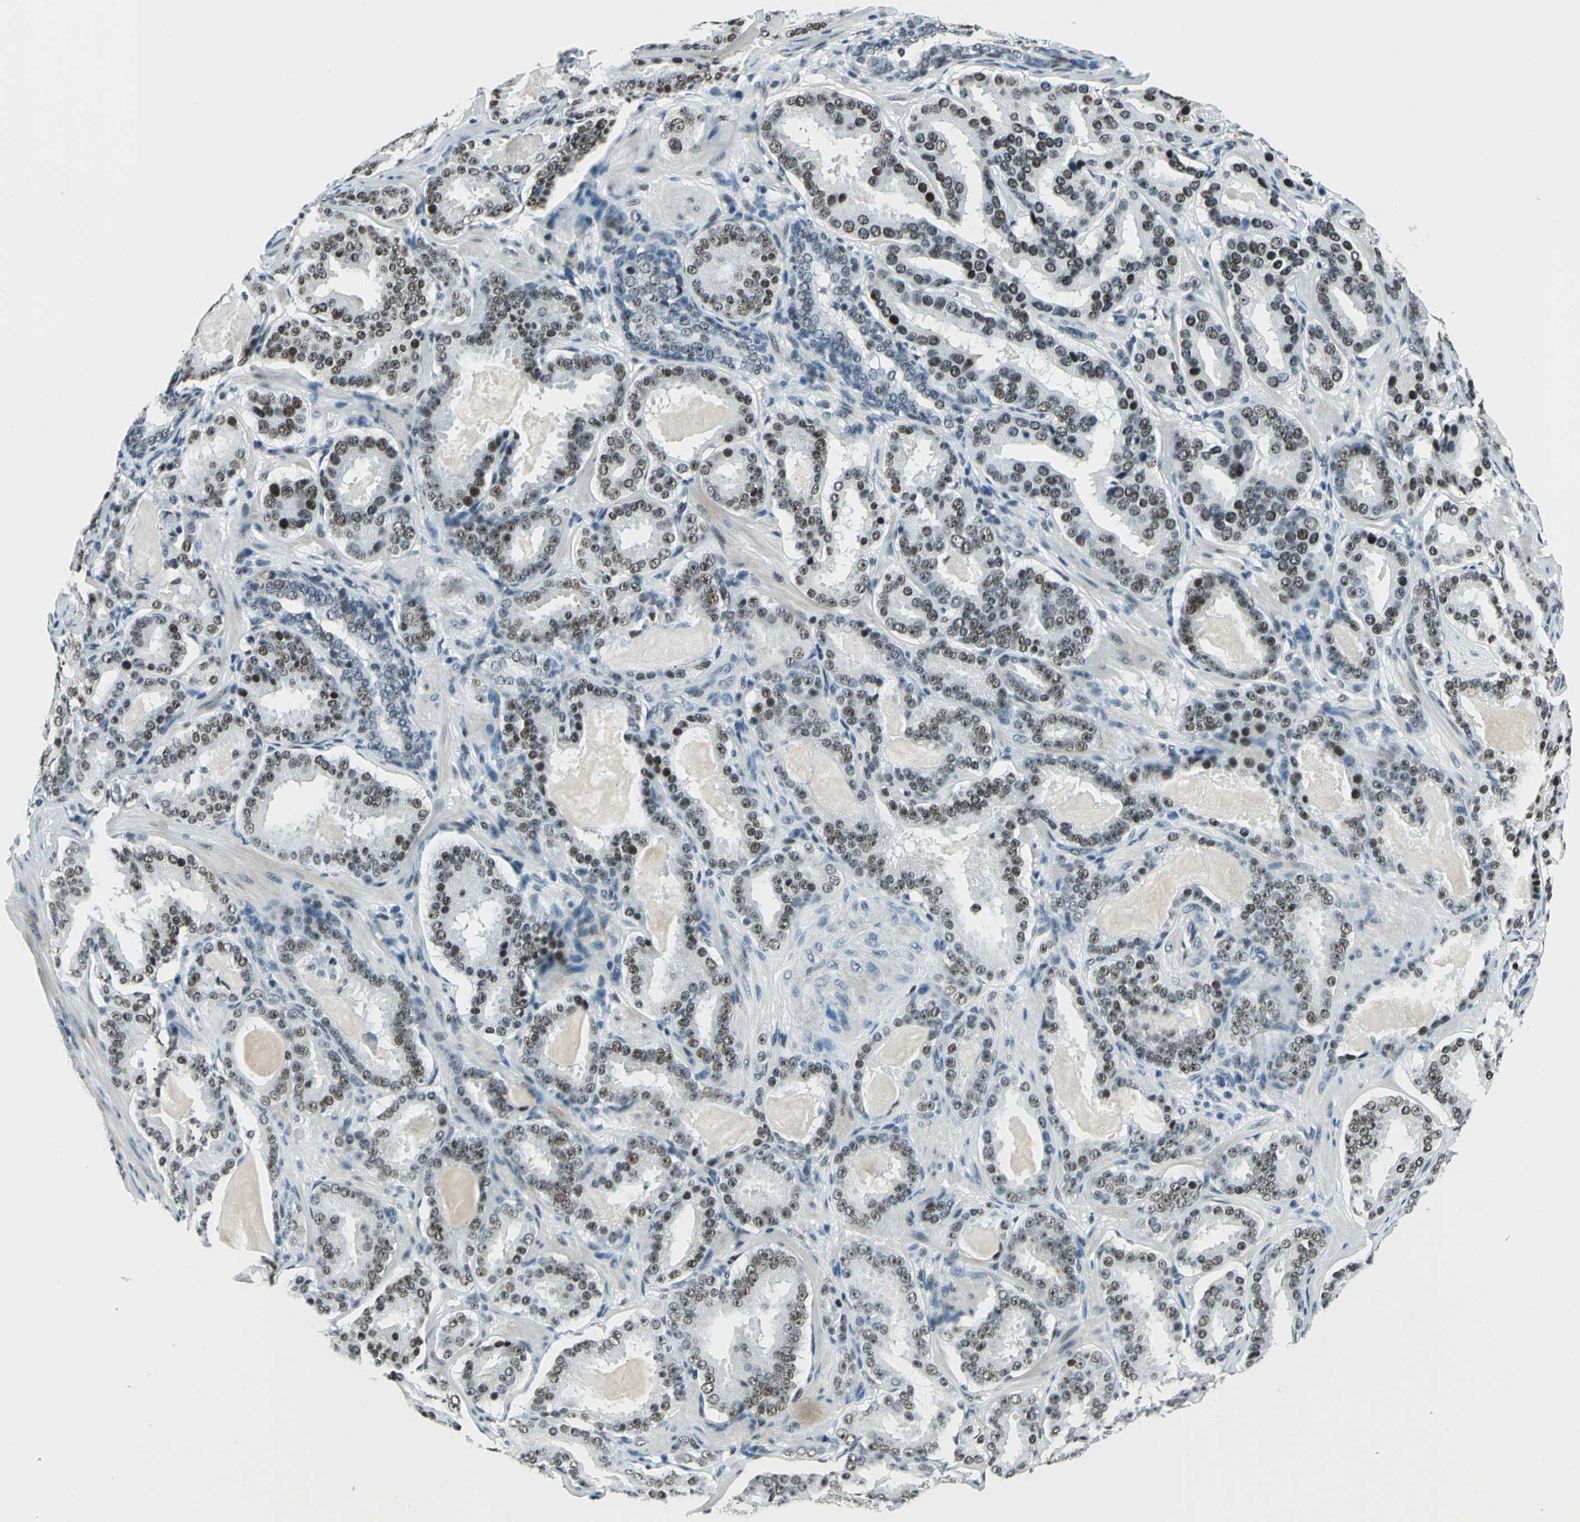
{"staining": {"intensity": "strong", "quantity": ">75%", "location": "nuclear"}, "tissue": "prostate cancer", "cell_type": "Tumor cells", "image_type": "cancer", "snomed": [{"axis": "morphology", "description": "Adenocarcinoma, Low grade"}, {"axis": "topography", "description": "Prostate"}], "caption": "This is a photomicrograph of immunohistochemistry (IHC) staining of prostate low-grade adenocarcinoma, which shows strong positivity in the nuclear of tumor cells.", "gene": "KAT6B", "patient": {"sex": "male", "age": 59}}